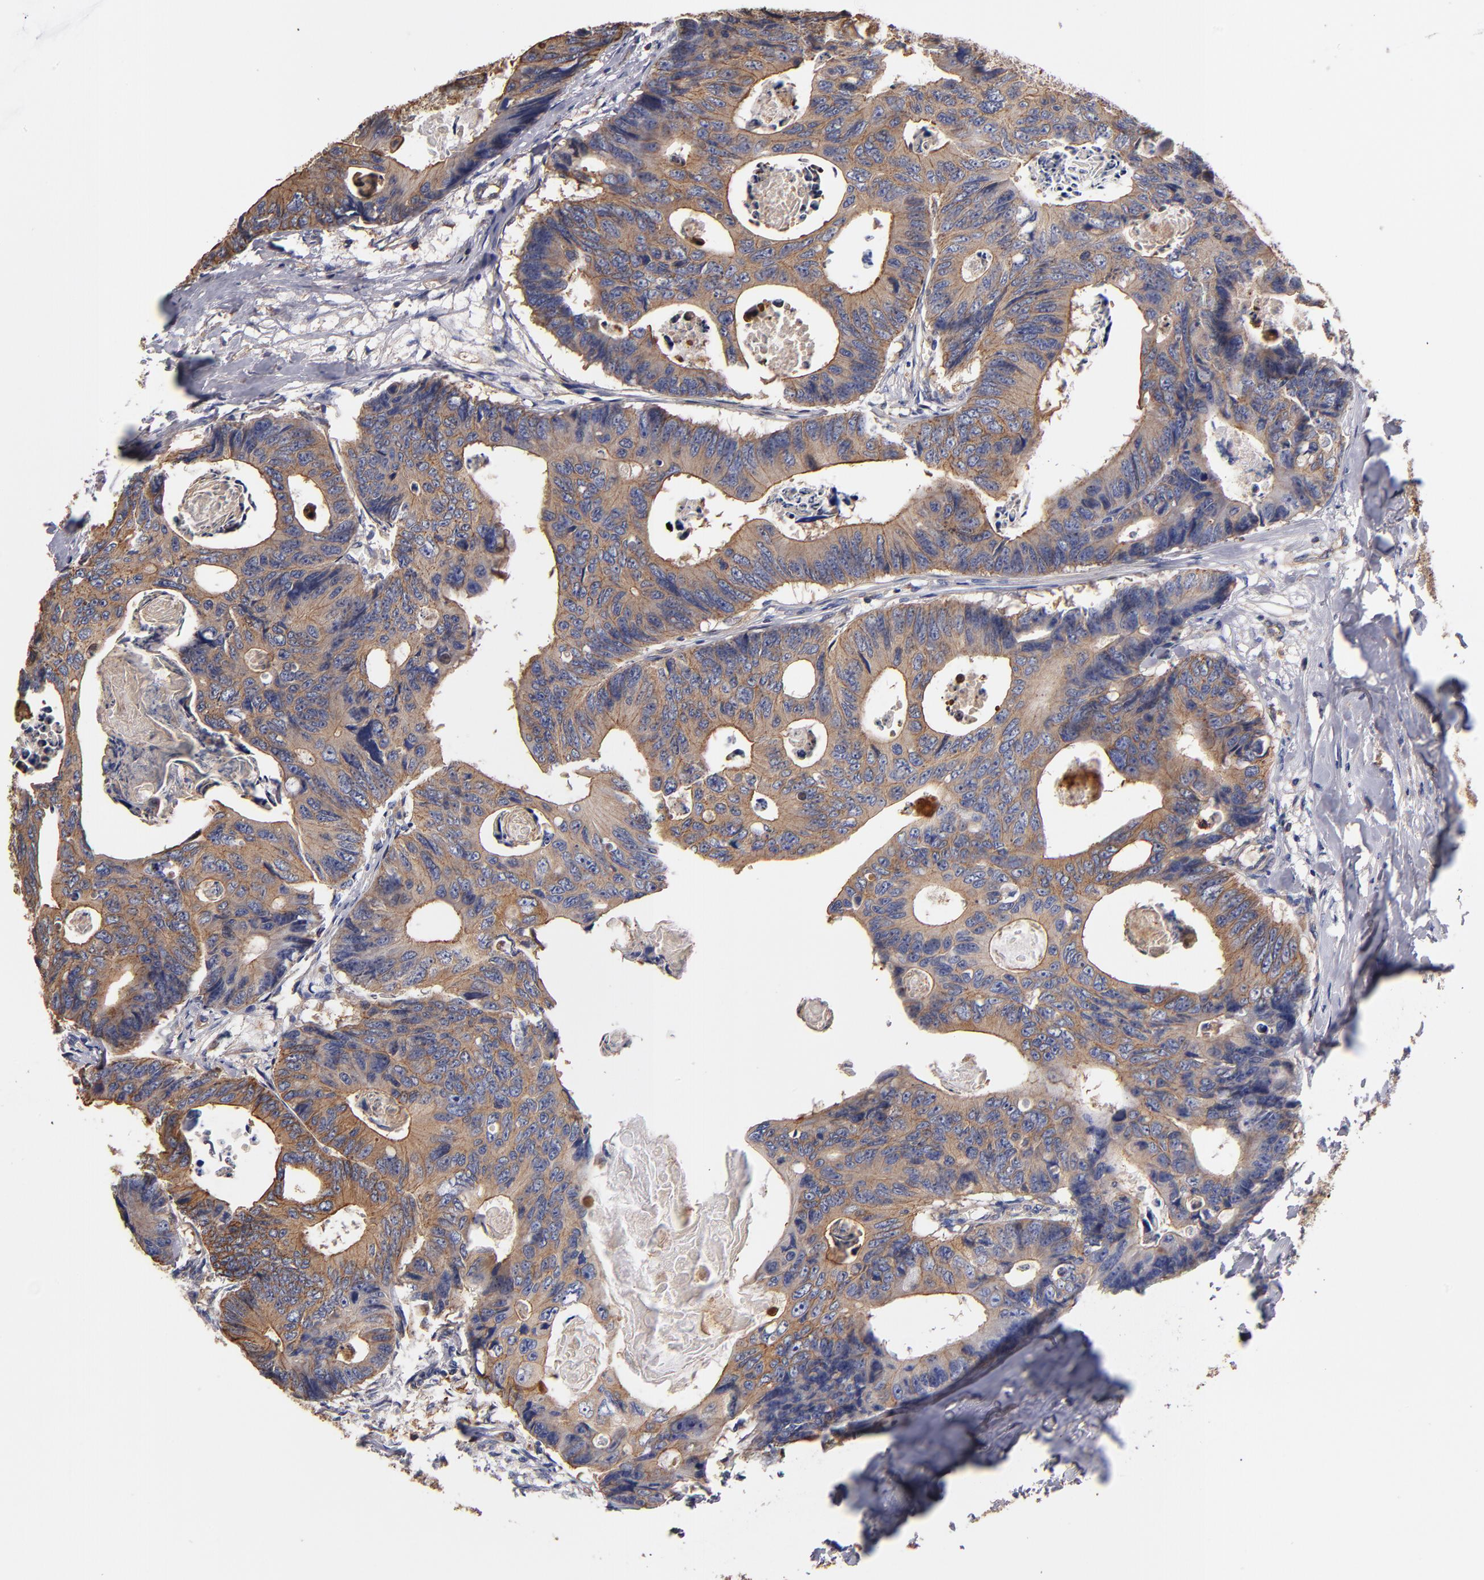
{"staining": {"intensity": "moderate", "quantity": ">75%", "location": "cytoplasmic/membranous"}, "tissue": "colorectal cancer", "cell_type": "Tumor cells", "image_type": "cancer", "snomed": [{"axis": "morphology", "description": "Adenocarcinoma, NOS"}, {"axis": "topography", "description": "Colon"}], "caption": "Tumor cells exhibit medium levels of moderate cytoplasmic/membranous staining in approximately >75% of cells in colorectal adenocarcinoma.", "gene": "ESYT2", "patient": {"sex": "female", "age": 55}}